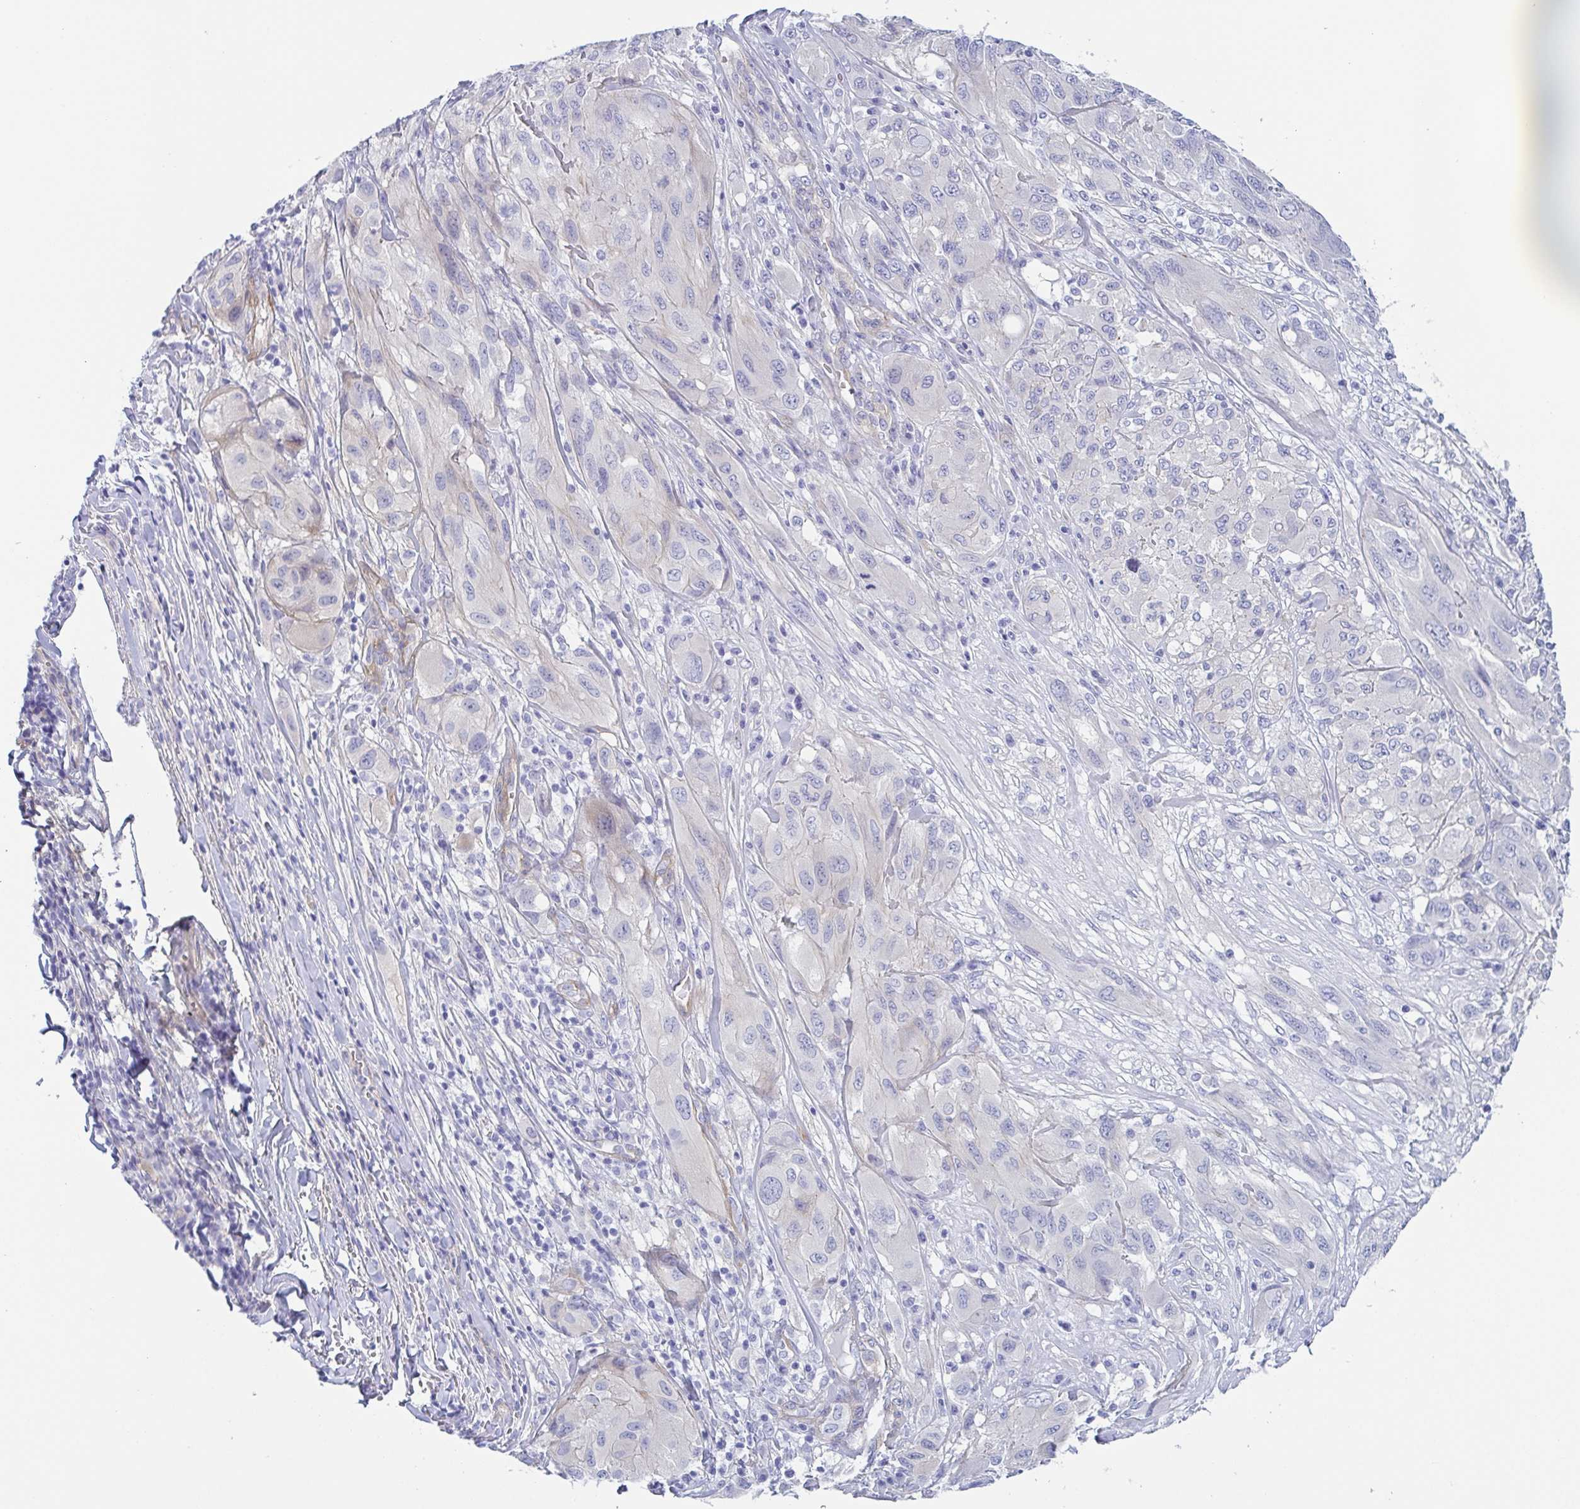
{"staining": {"intensity": "negative", "quantity": "none", "location": "none"}, "tissue": "melanoma", "cell_type": "Tumor cells", "image_type": "cancer", "snomed": [{"axis": "morphology", "description": "Malignant melanoma, NOS"}, {"axis": "topography", "description": "Skin"}], "caption": "Immunohistochemical staining of human melanoma demonstrates no significant staining in tumor cells.", "gene": "DYNC1I1", "patient": {"sex": "female", "age": 91}}